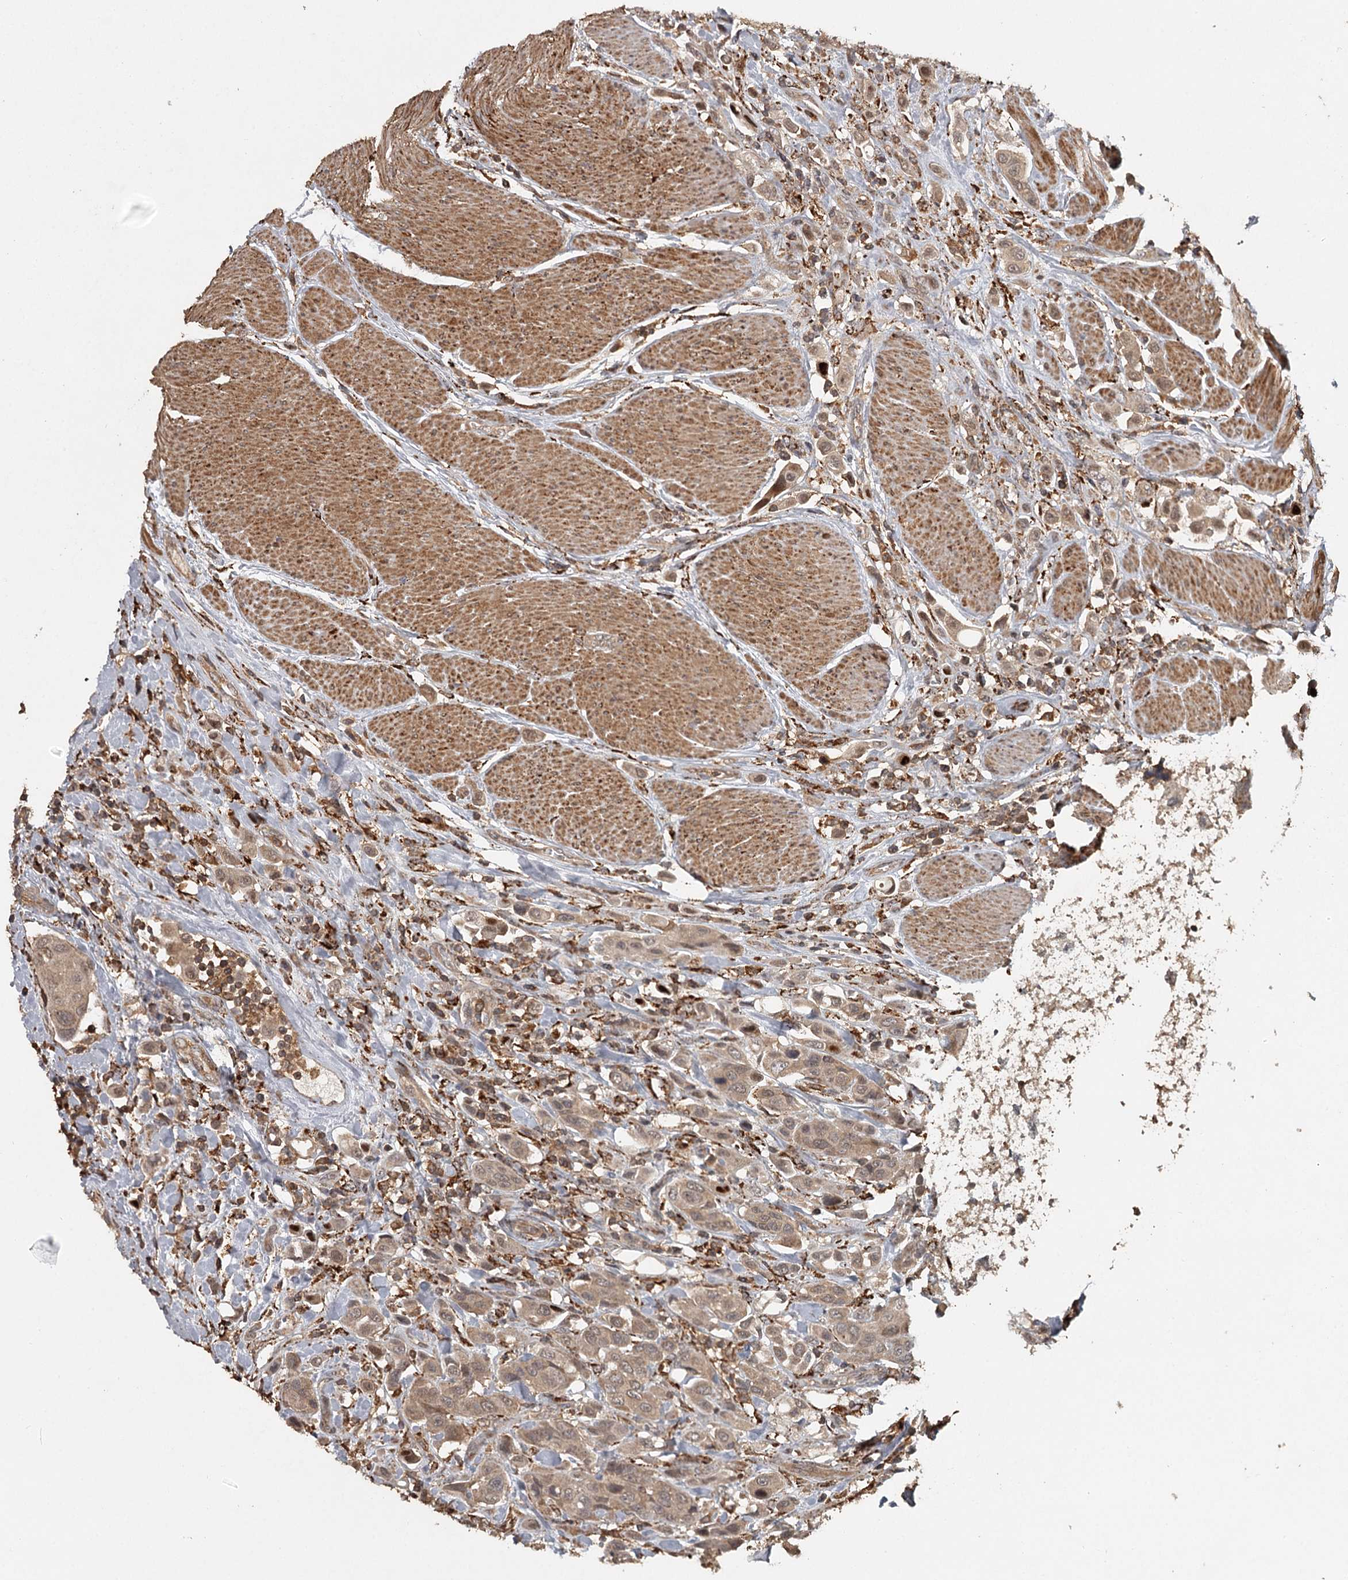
{"staining": {"intensity": "moderate", "quantity": ">75%", "location": "cytoplasmic/membranous,nuclear"}, "tissue": "urothelial cancer", "cell_type": "Tumor cells", "image_type": "cancer", "snomed": [{"axis": "morphology", "description": "Urothelial carcinoma, High grade"}, {"axis": "topography", "description": "Urinary bladder"}], "caption": "Protein staining shows moderate cytoplasmic/membranous and nuclear staining in approximately >75% of tumor cells in urothelial cancer.", "gene": "FAXC", "patient": {"sex": "male", "age": 50}}